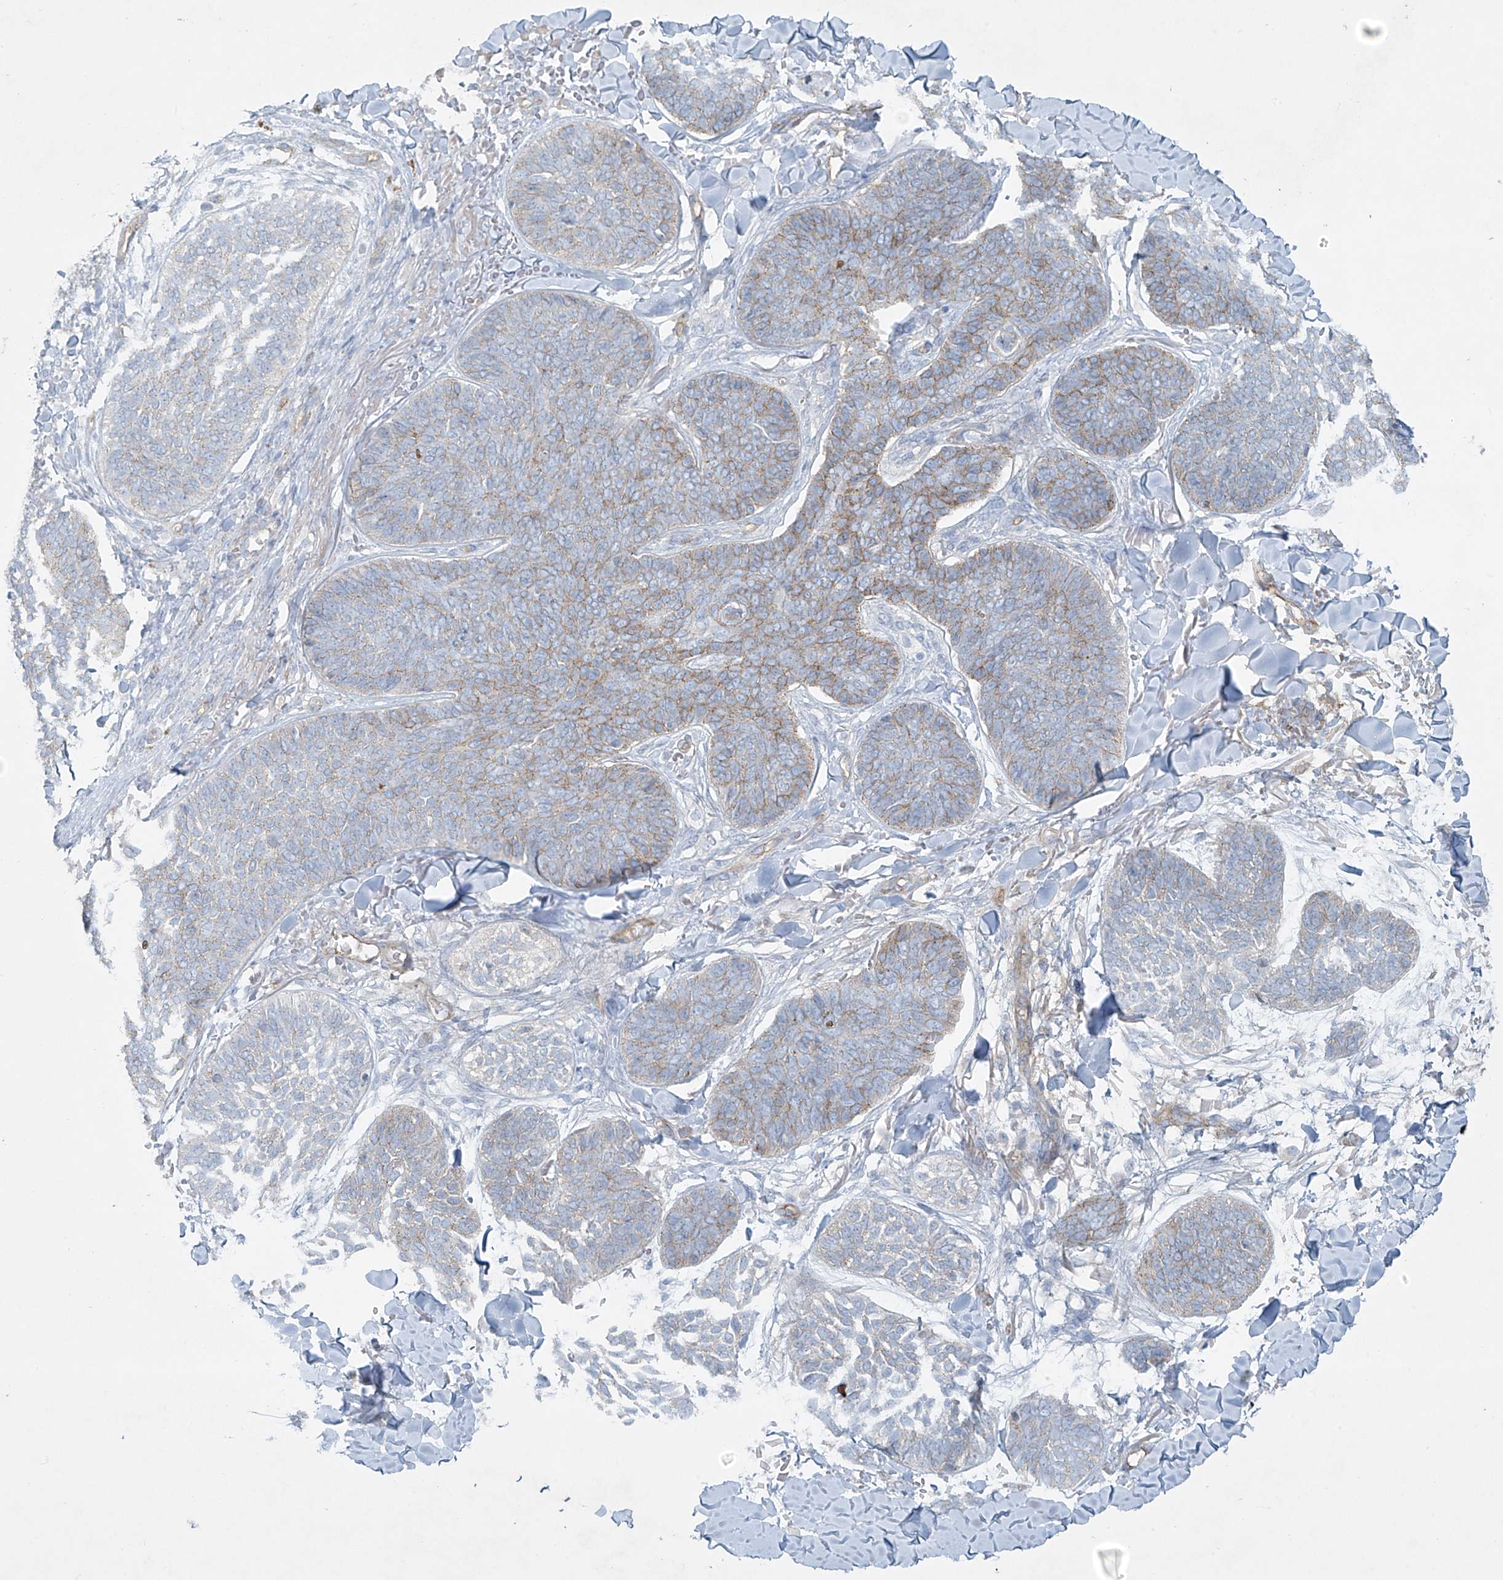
{"staining": {"intensity": "weak", "quantity": "25%-75%", "location": "cytoplasmic/membranous"}, "tissue": "skin cancer", "cell_type": "Tumor cells", "image_type": "cancer", "snomed": [{"axis": "morphology", "description": "Basal cell carcinoma"}, {"axis": "topography", "description": "Skin"}], "caption": "Protein staining of skin basal cell carcinoma tissue reveals weak cytoplasmic/membranous expression in about 25%-75% of tumor cells.", "gene": "VAMP5", "patient": {"sex": "male", "age": 85}}